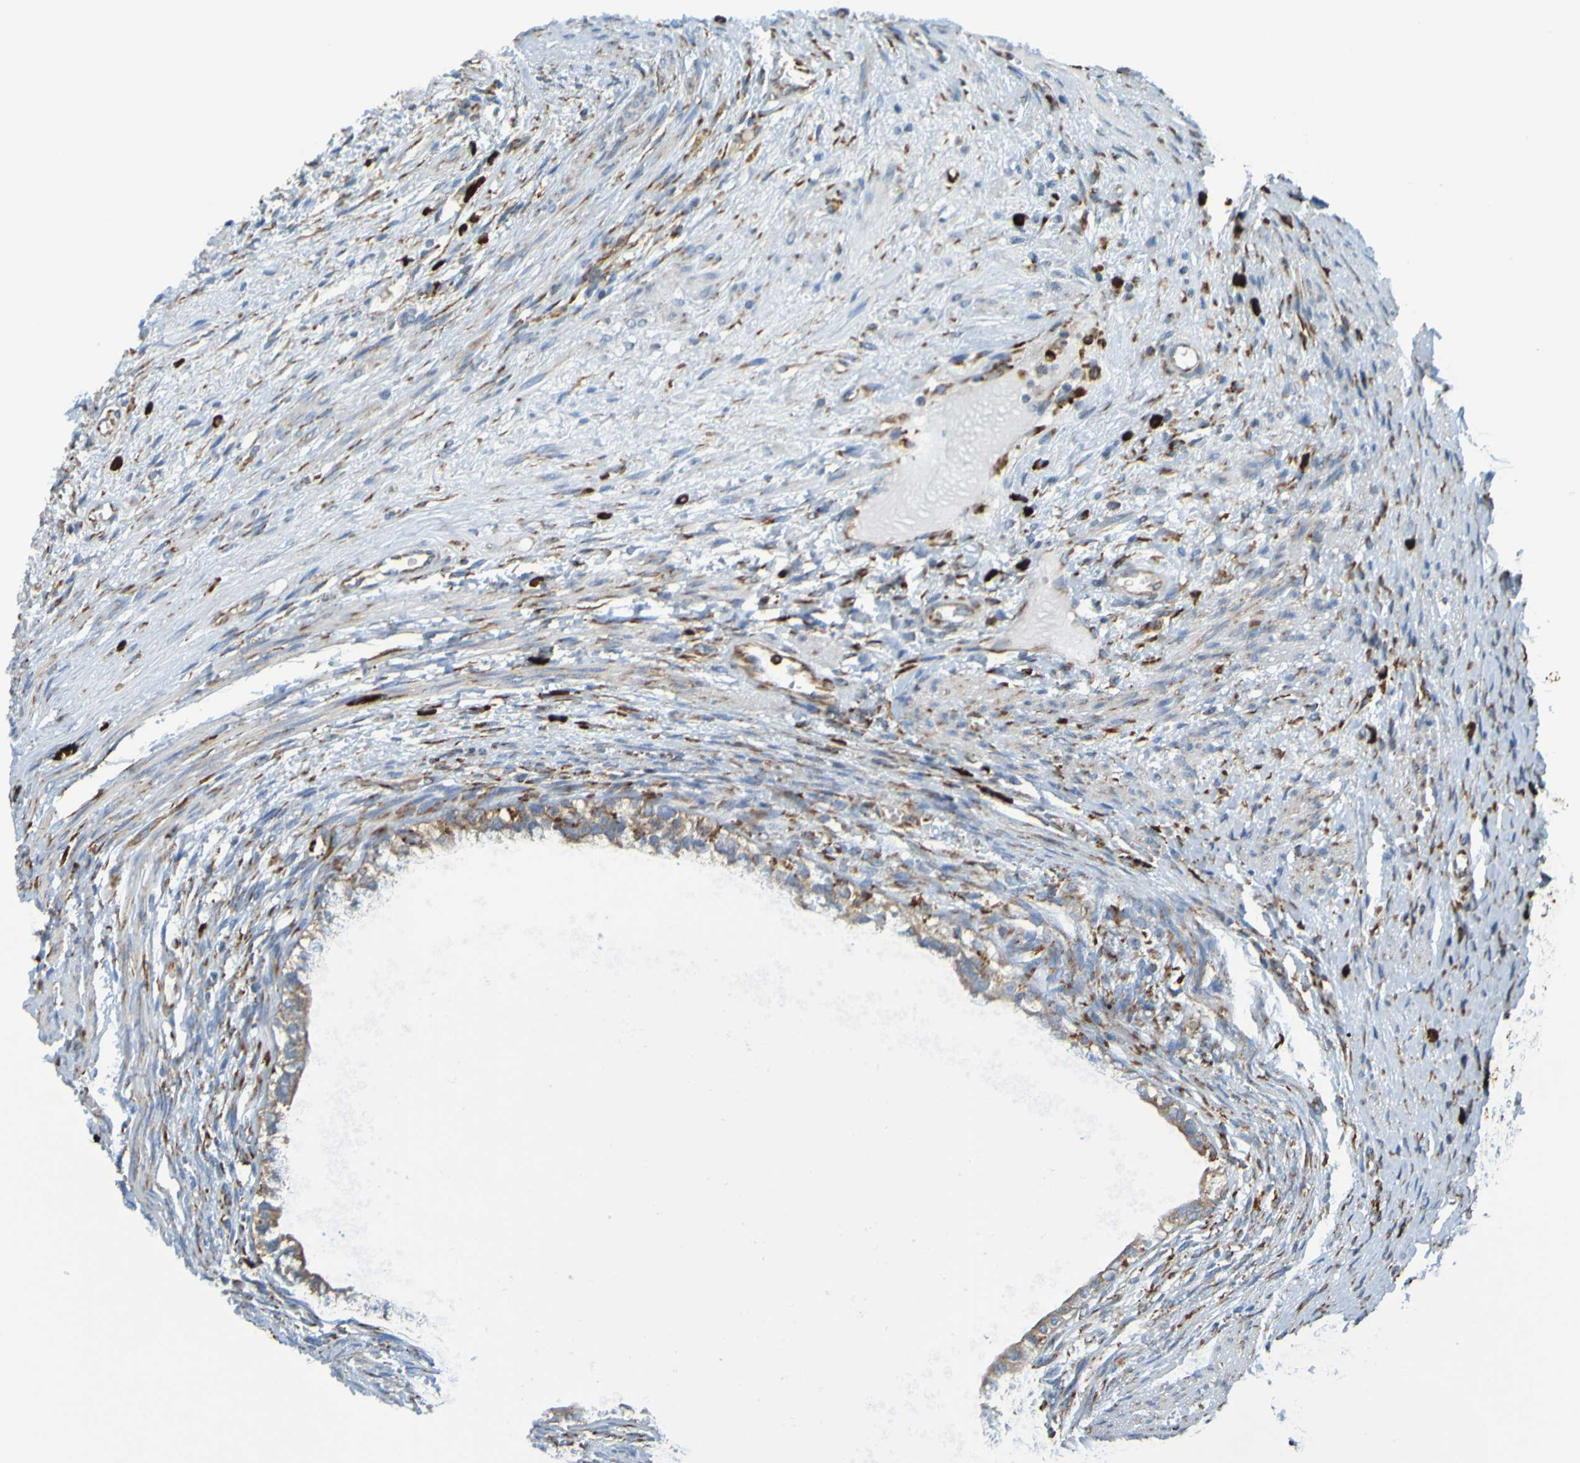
{"staining": {"intensity": "negative", "quantity": "none", "location": "none"}, "tissue": "testis cancer", "cell_type": "Tumor cells", "image_type": "cancer", "snomed": [{"axis": "morphology", "description": "Carcinoma, Embryonal, NOS"}, {"axis": "topography", "description": "Testis"}], "caption": "The image displays no significant staining in tumor cells of testis cancer.", "gene": "SSR1", "patient": {"sex": "male", "age": 26}}